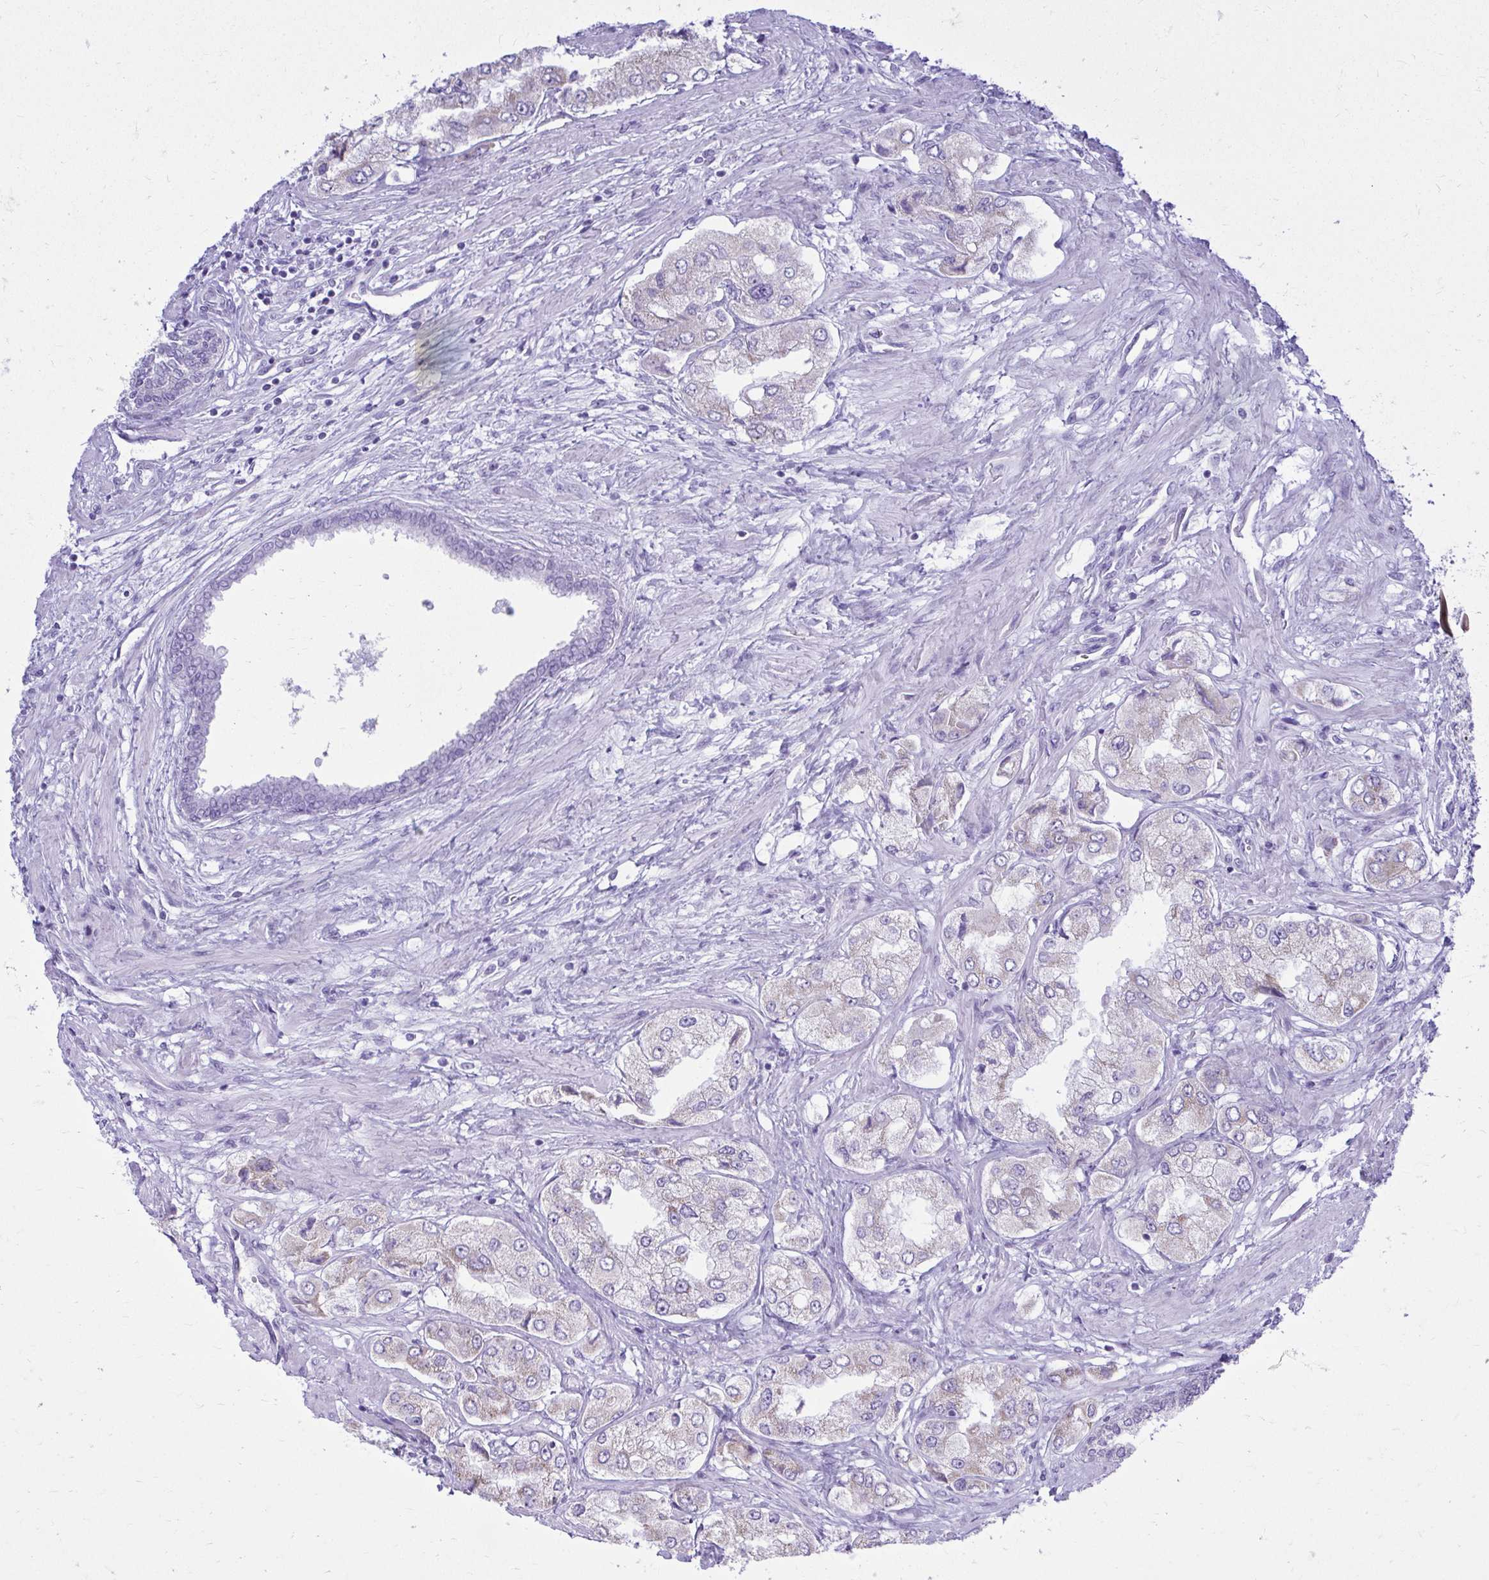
{"staining": {"intensity": "negative", "quantity": "none", "location": "none"}, "tissue": "prostate cancer", "cell_type": "Tumor cells", "image_type": "cancer", "snomed": [{"axis": "morphology", "description": "Adenocarcinoma, Low grade"}, {"axis": "topography", "description": "Prostate"}], "caption": "Adenocarcinoma (low-grade) (prostate) was stained to show a protein in brown. There is no significant expression in tumor cells.", "gene": "RALYL", "patient": {"sex": "male", "age": 69}}